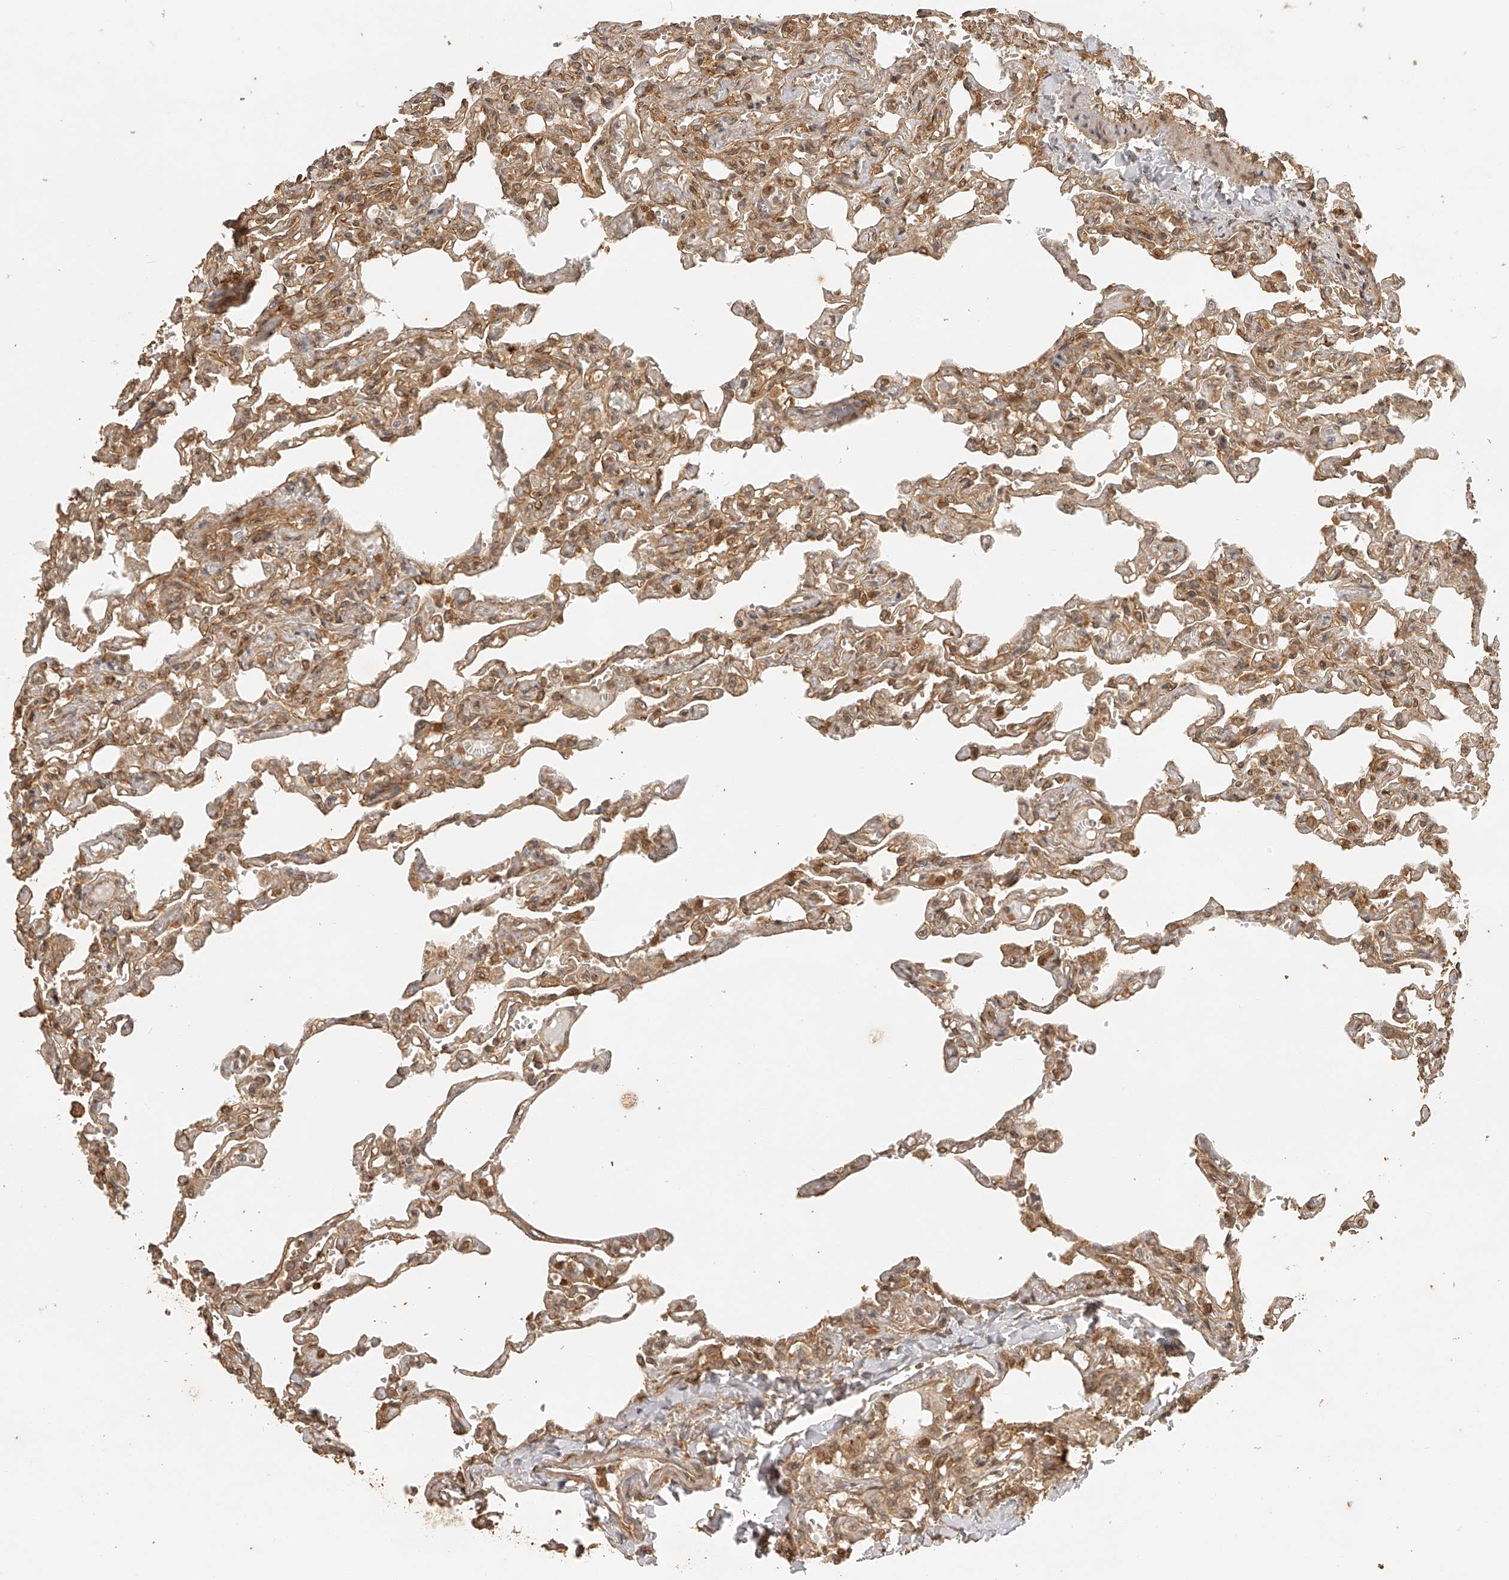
{"staining": {"intensity": "moderate", "quantity": ">75%", "location": "cytoplasmic/membranous"}, "tissue": "lung", "cell_type": "Alveolar cells", "image_type": "normal", "snomed": [{"axis": "morphology", "description": "Normal tissue, NOS"}, {"axis": "topography", "description": "Lung"}], "caption": "IHC of unremarkable lung reveals medium levels of moderate cytoplasmic/membranous positivity in approximately >75% of alveolar cells.", "gene": "BCL2L11", "patient": {"sex": "male", "age": 21}}